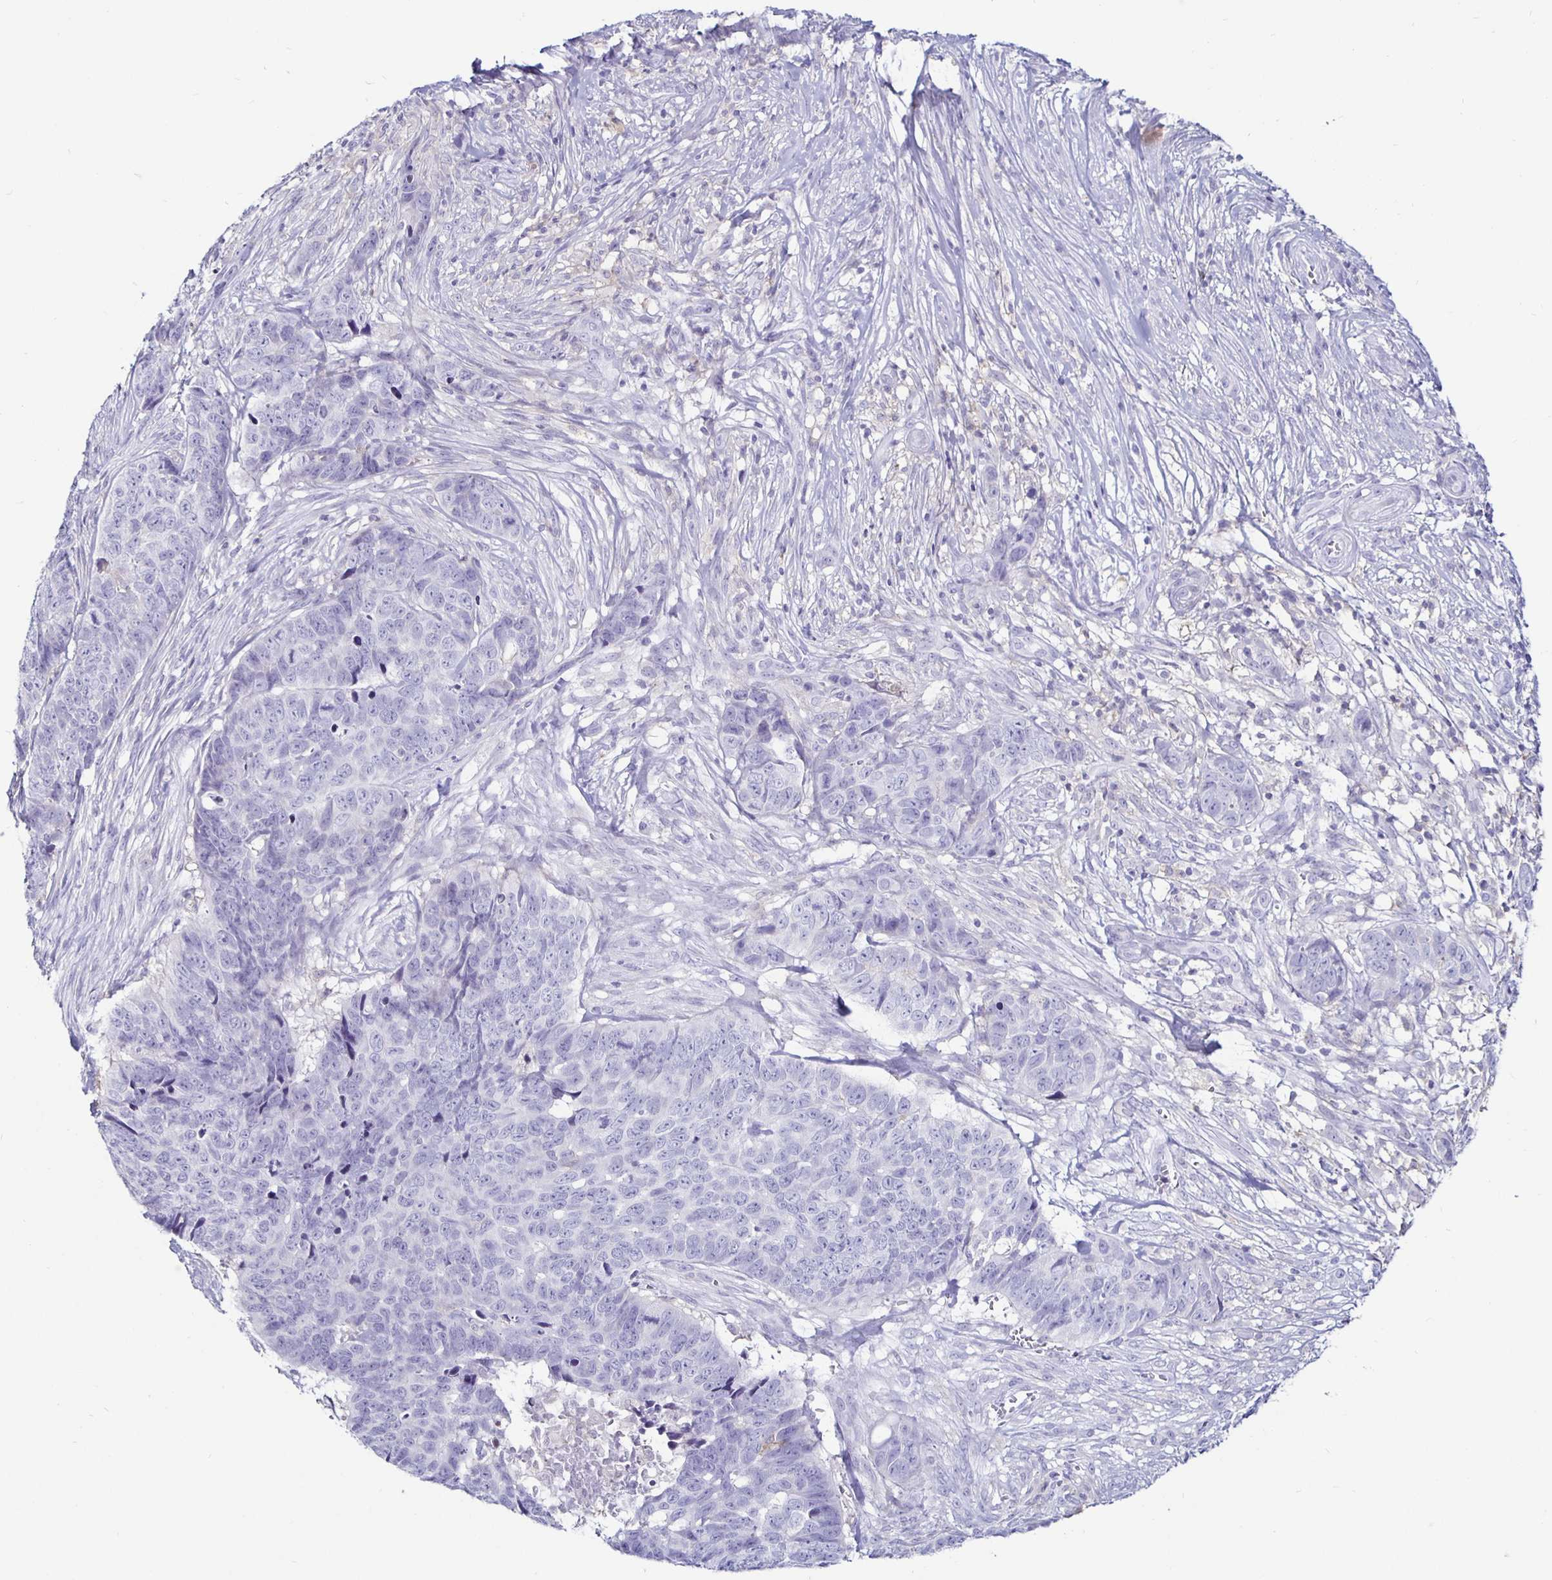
{"staining": {"intensity": "negative", "quantity": "none", "location": "none"}, "tissue": "skin cancer", "cell_type": "Tumor cells", "image_type": "cancer", "snomed": [{"axis": "morphology", "description": "Basal cell carcinoma"}, {"axis": "topography", "description": "Skin"}], "caption": "Tumor cells are negative for protein expression in human skin cancer.", "gene": "SIRPA", "patient": {"sex": "female", "age": 82}}